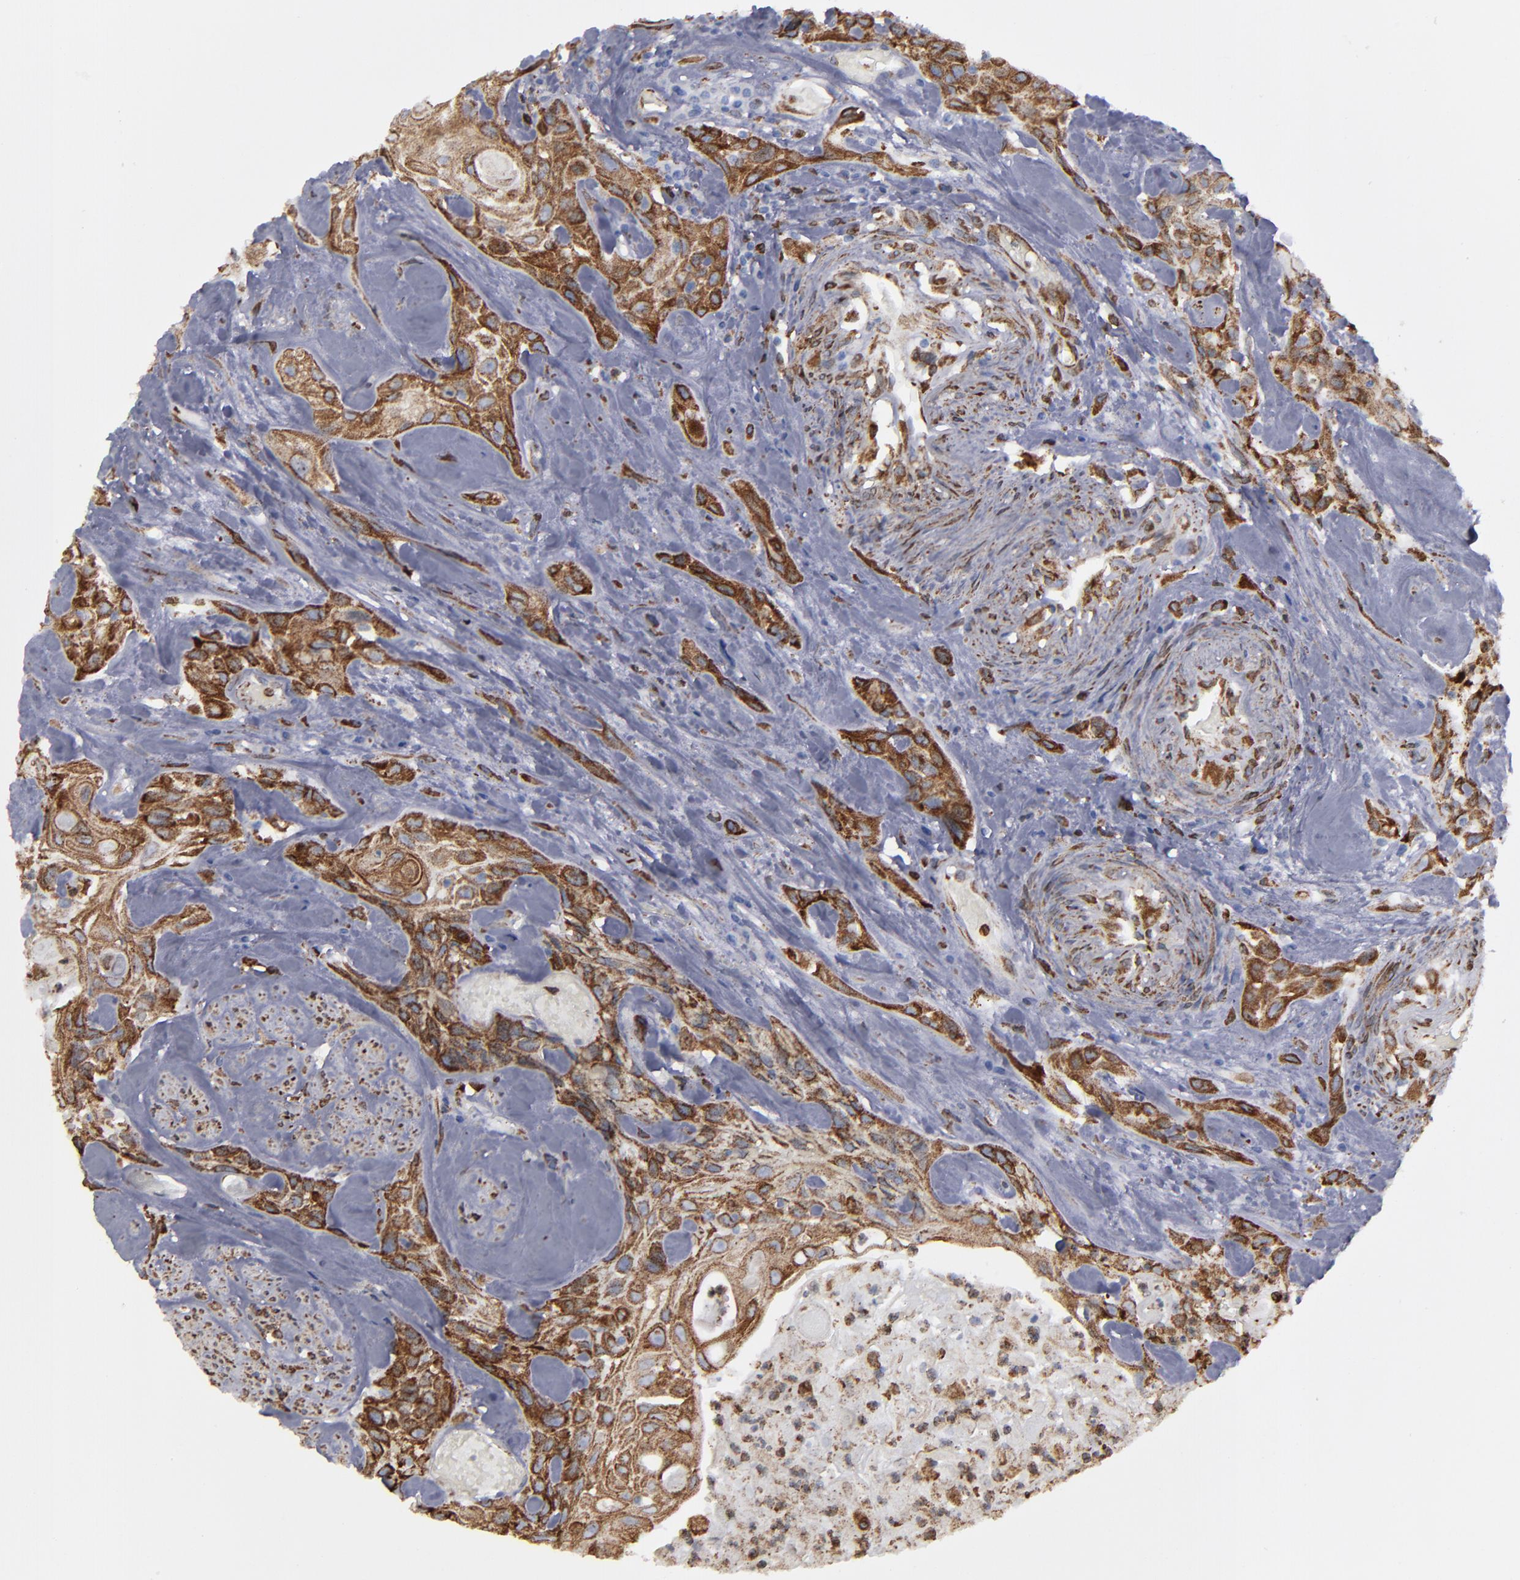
{"staining": {"intensity": "strong", "quantity": ">75%", "location": "cytoplasmic/membranous"}, "tissue": "urothelial cancer", "cell_type": "Tumor cells", "image_type": "cancer", "snomed": [{"axis": "morphology", "description": "Urothelial carcinoma, High grade"}, {"axis": "topography", "description": "Urinary bladder"}], "caption": "Immunohistochemical staining of human urothelial cancer shows strong cytoplasmic/membranous protein staining in approximately >75% of tumor cells.", "gene": "ERLIN2", "patient": {"sex": "female", "age": 84}}